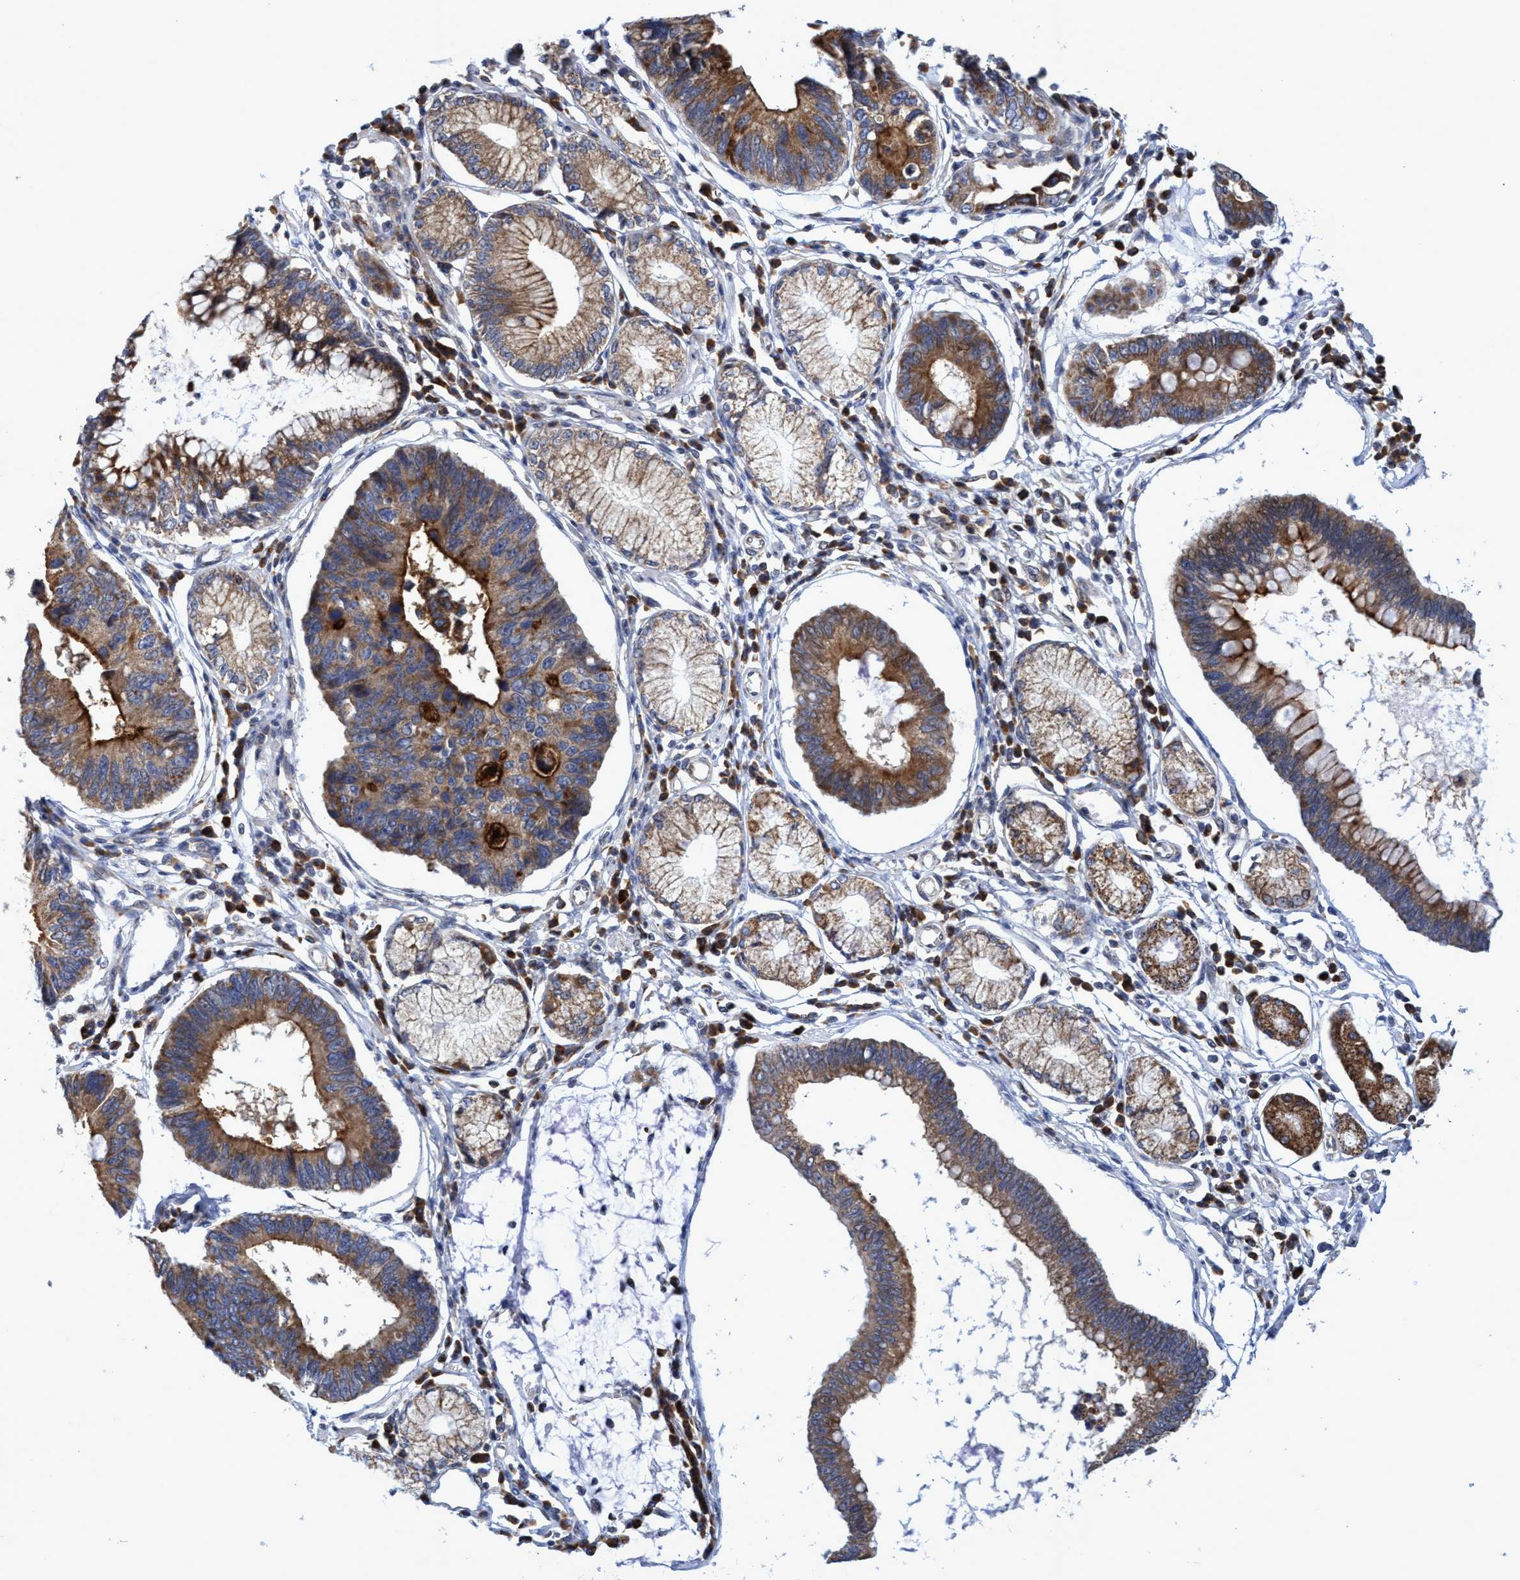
{"staining": {"intensity": "strong", "quantity": ">75%", "location": "cytoplasmic/membranous"}, "tissue": "stomach cancer", "cell_type": "Tumor cells", "image_type": "cancer", "snomed": [{"axis": "morphology", "description": "Adenocarcinoma, NOS"}, {"axis": "topography", "description": "Stomach"}], "caption": "Brown immunohistochemical staining in human adenocarcinoma (stomach) exhibits strong cytoplasmic/membranous expression in about >75% of tumor cells.", "gene": "NAT16", "patient": {"sex": "male", "age": 59}}